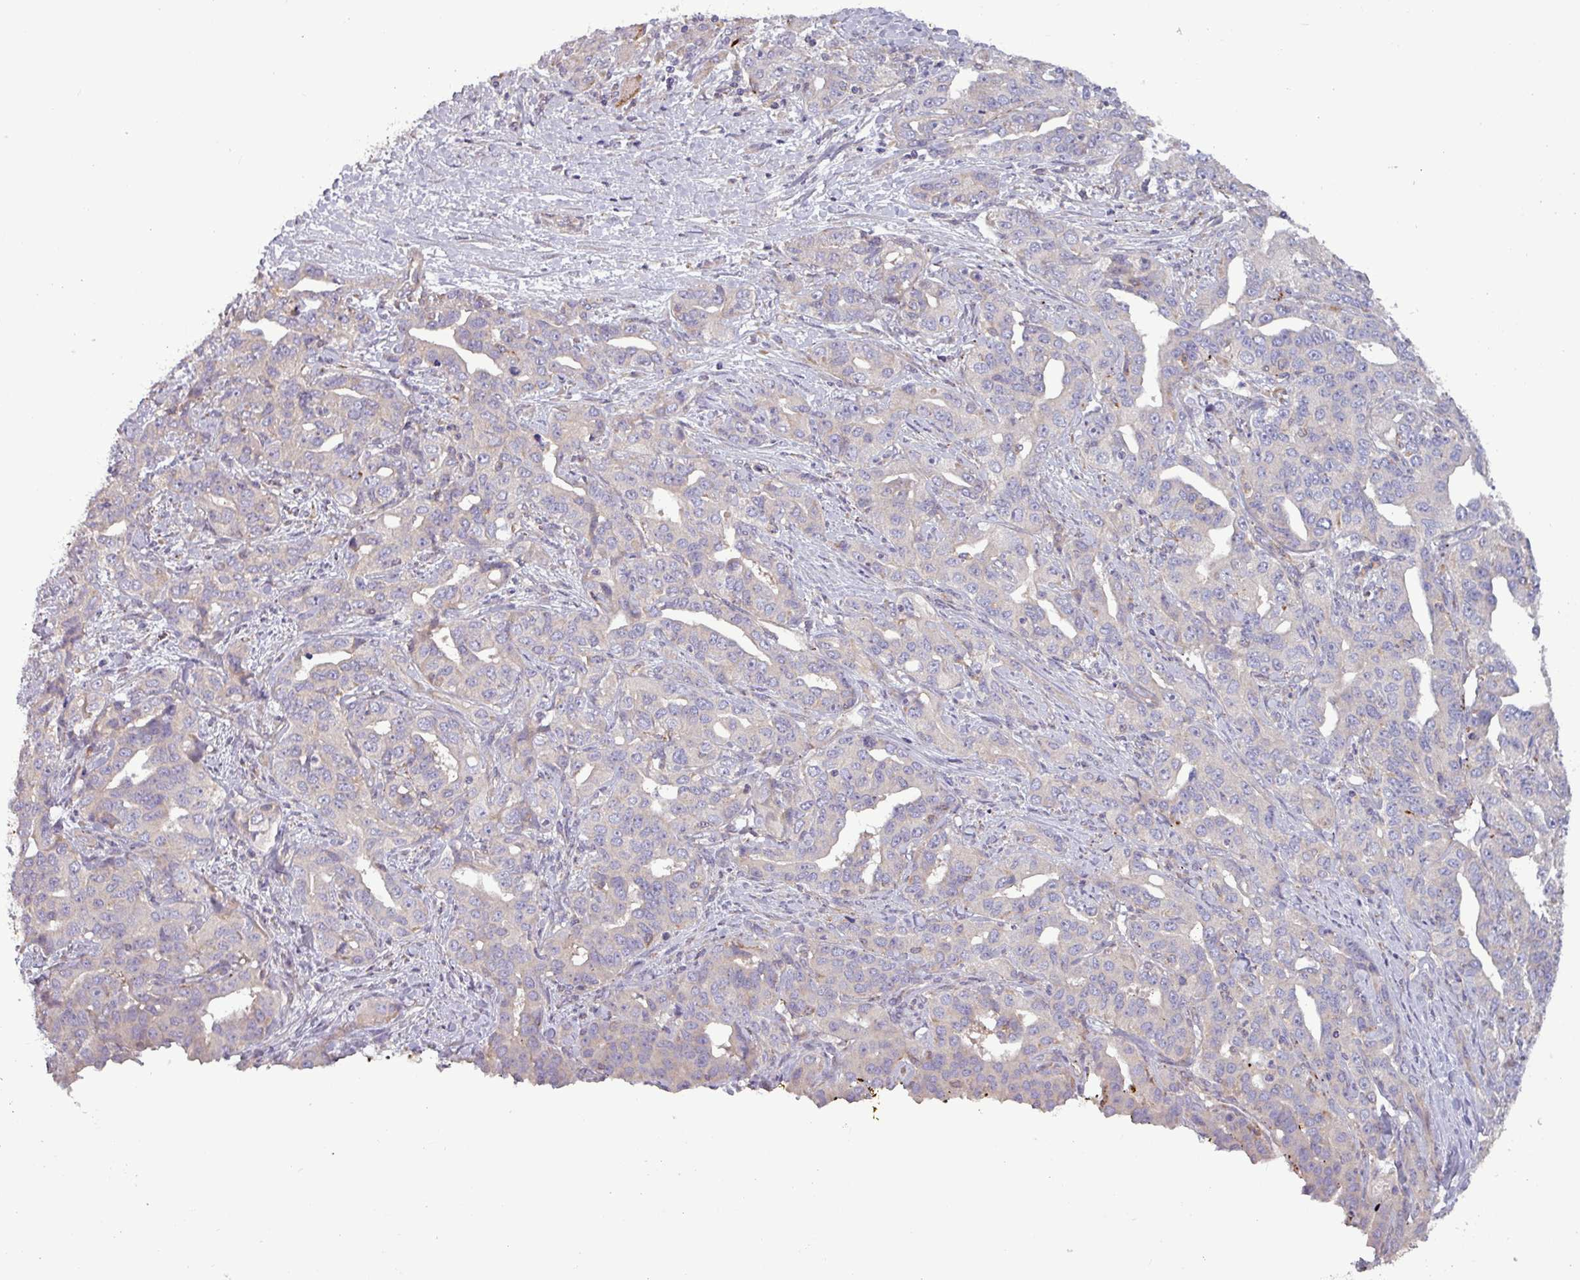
{"staining": {"intensity": "negative", "quantity": "none", "location": "none"}, "tissue": "liver cancer", "cell_type": "Tumor cells", "image_type": "cancer", "snomed": [{"axis": "morphology", "description": "Cholangiocarcinoma"}, {"axis": "topography", "description": "Liver"}], "caption": "Cholangiocarcinoma (liver) was stained to show a protein in brown. There is no significant staining in tumor cells.", "gene": "PLIN2", "patient": {"sex": "male", "age": 59}}